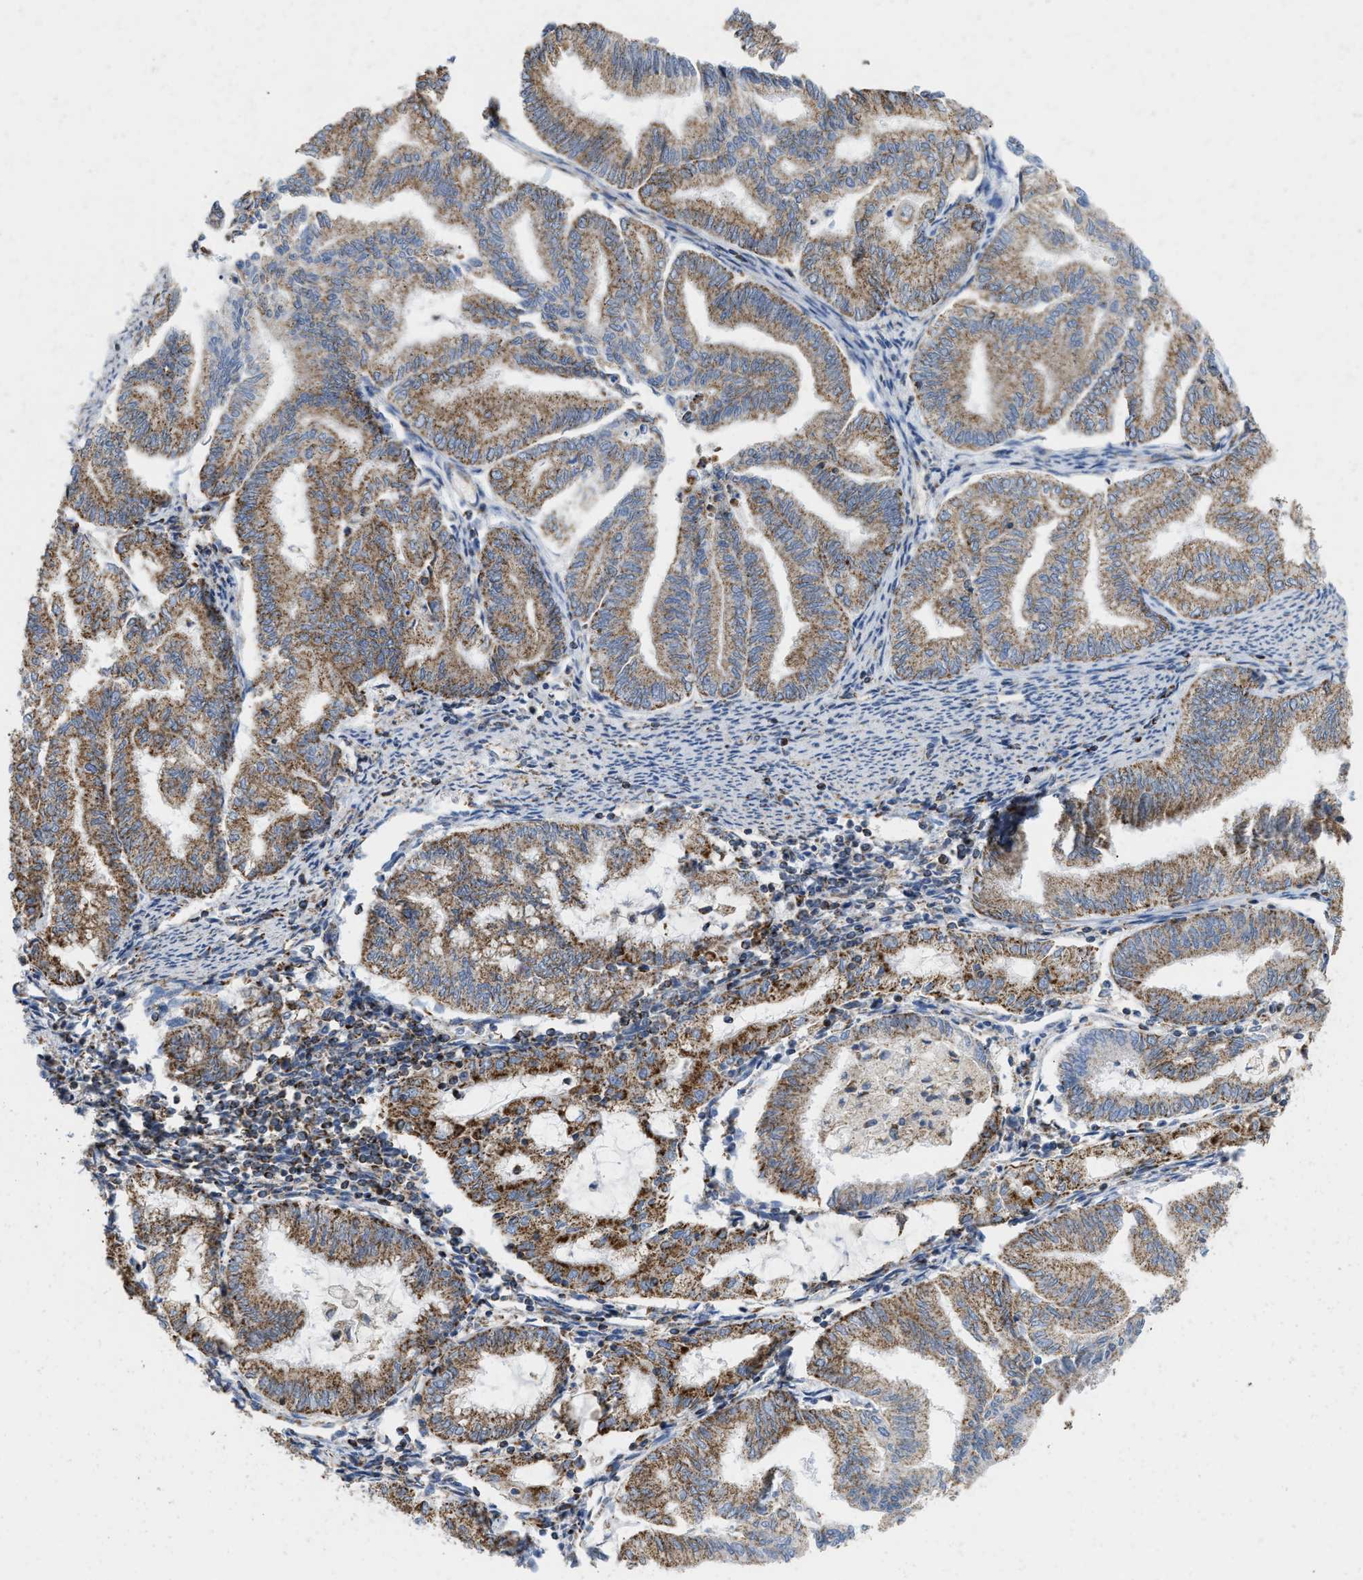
{"staining": {"intensity": "strong", "quantity": ">75%", "location": "cytoplasmic/membranous"}, "tissue": "endometrial cancer", "cell_type": "Tumor cells", "image_type": "cancer", "snomed": [{"axis": "morphology", "description": "Adenocarcinoma, NOS"}, {"axis": "topography", "description": "Endometrium"}], "caption": "A brown stain highlights strong cytoplasmic/membranous positivity of a protein in human endometrial cancer (adenocarcinoma) tumor cells.", "gene": "GRB10", "patient": {"sex": "female", "age": 79}}